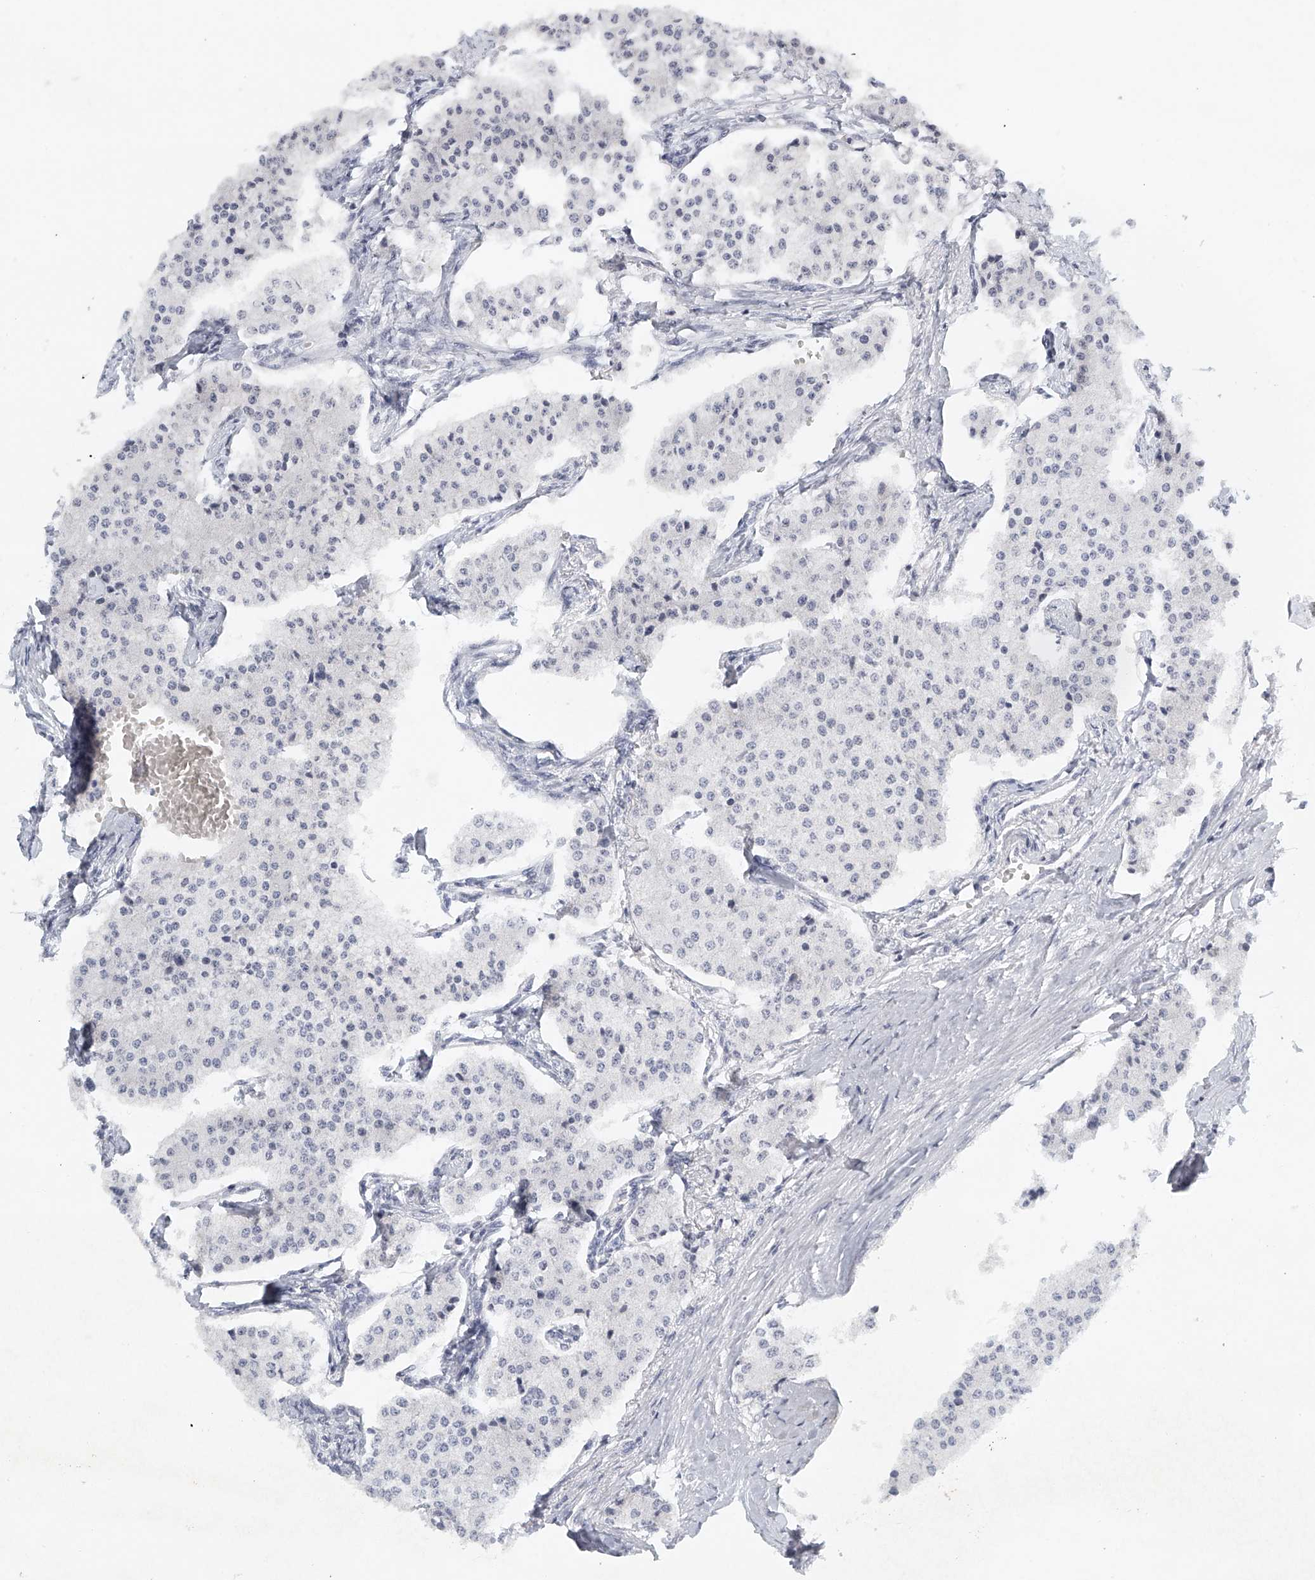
{"staining": {"intensity": "negative", "quantity": "none", "location": "none"}, "tissue": "carcinoid", "cell_type": "Tumor cells", "image_type": "cancer", "snomed": [{"axis": "morphology", "description": "Carcinoid, malignant, NOS"}, {"axis": "topography", "description": "Colon"}], "caption": "Carcinoid was stained to show a protein in brown. There is no significant positivity in tumor cells. (Immunohistochemistry (ihc), brightfield microscopy, high magnification).", "gene": "FAT2", "patient": {"sex": "female", "age": 52}}